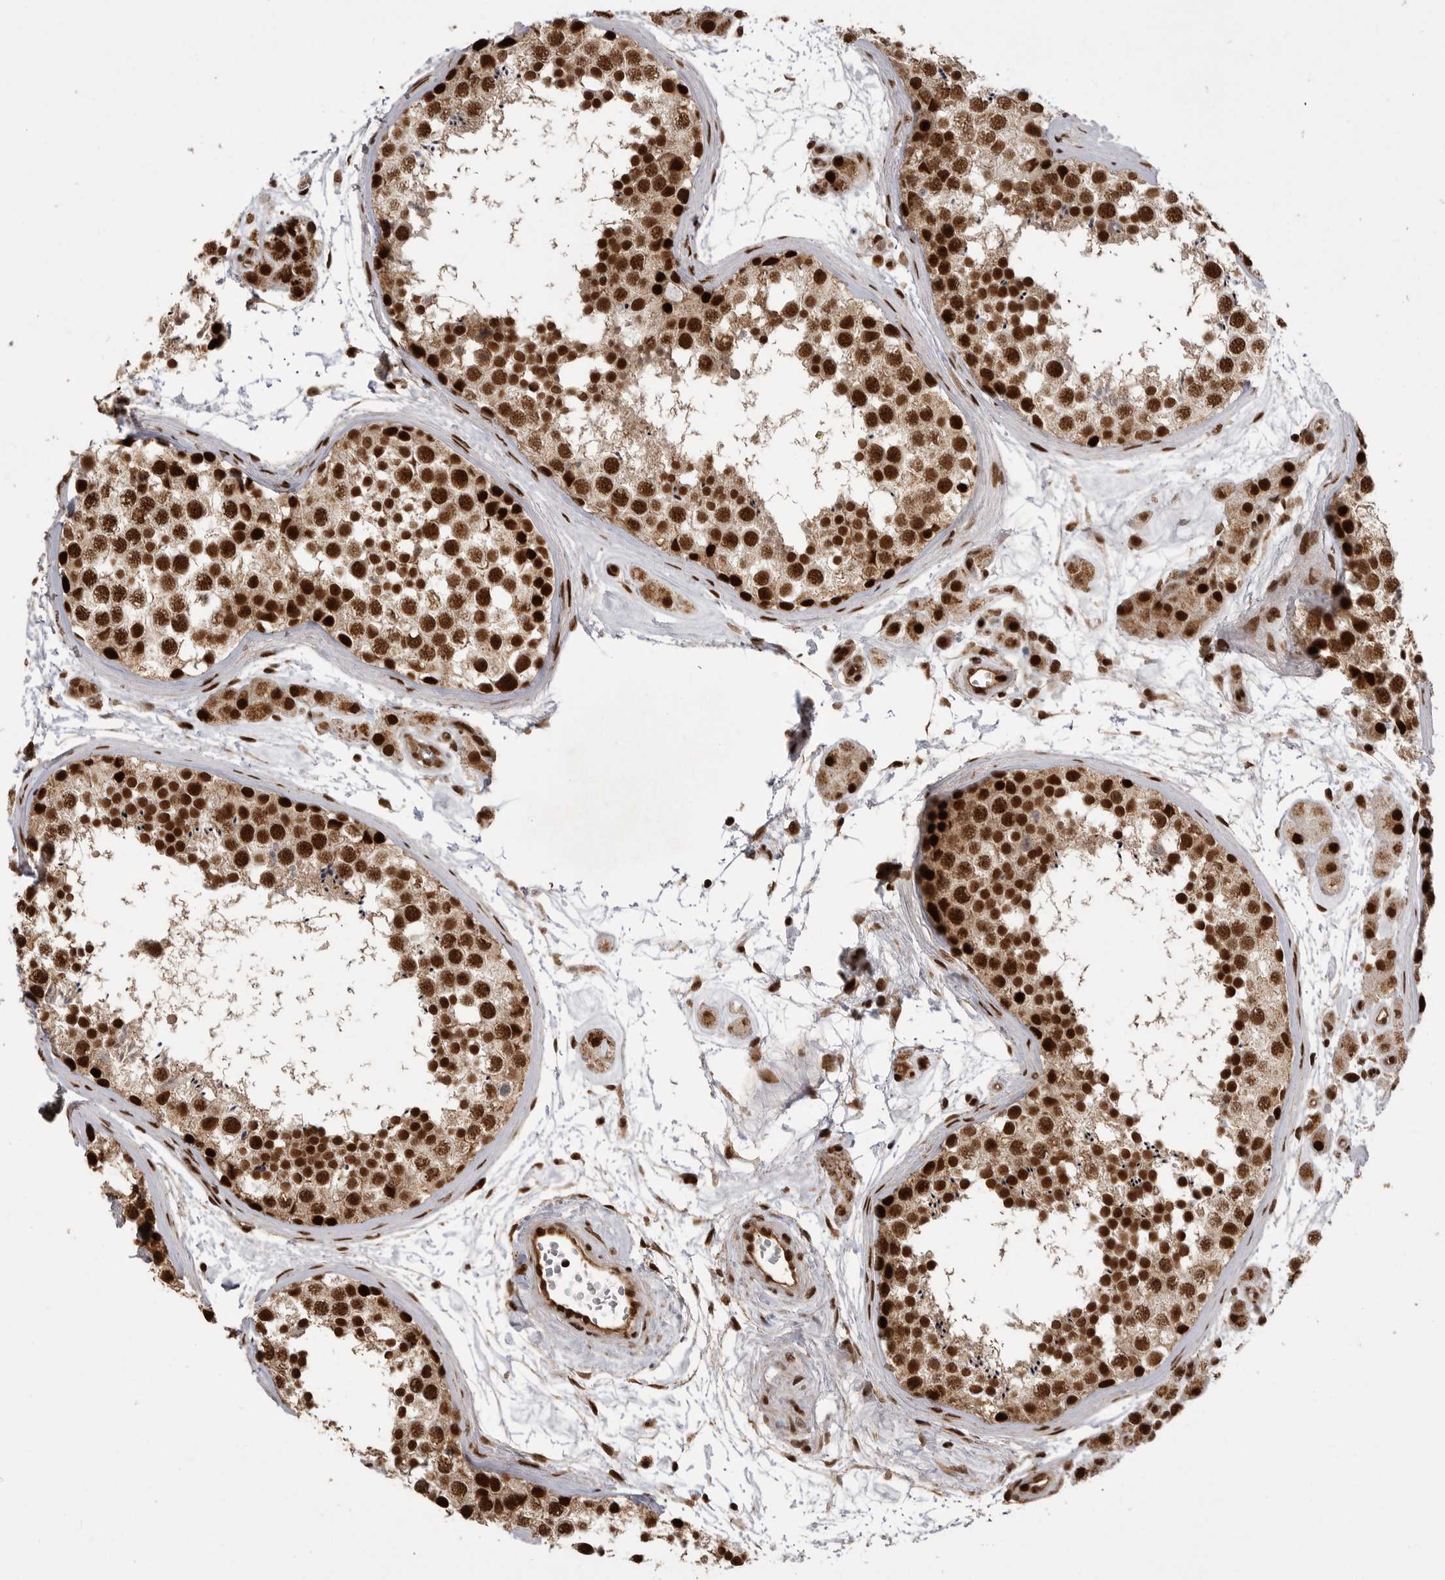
{"staining": {"intensity": "strong", "quantity": ">75%", "location": "nuclear"}, "tissue": "testis", "cell_type": "Cells in seminiferous ducts", "image_type": "normal", "snomed": [{"axis": "morphology", "description": "Normal tissue, NOS"}, {"axis": "topography", "description": "Testis"}], "caption": "Benign testis demonstrates strong nuclear expression in approximately >75% of cells in seminiferous ducts, visualized by immunohistochemistry. The staining was performed using DAB to visualize the protein expression in brown, while the nuclei were stained in blue with hematoxylin (Magnification: 20x).", "gene": "PPP1R8", "patient": {"sex": "male", "age": 56}}